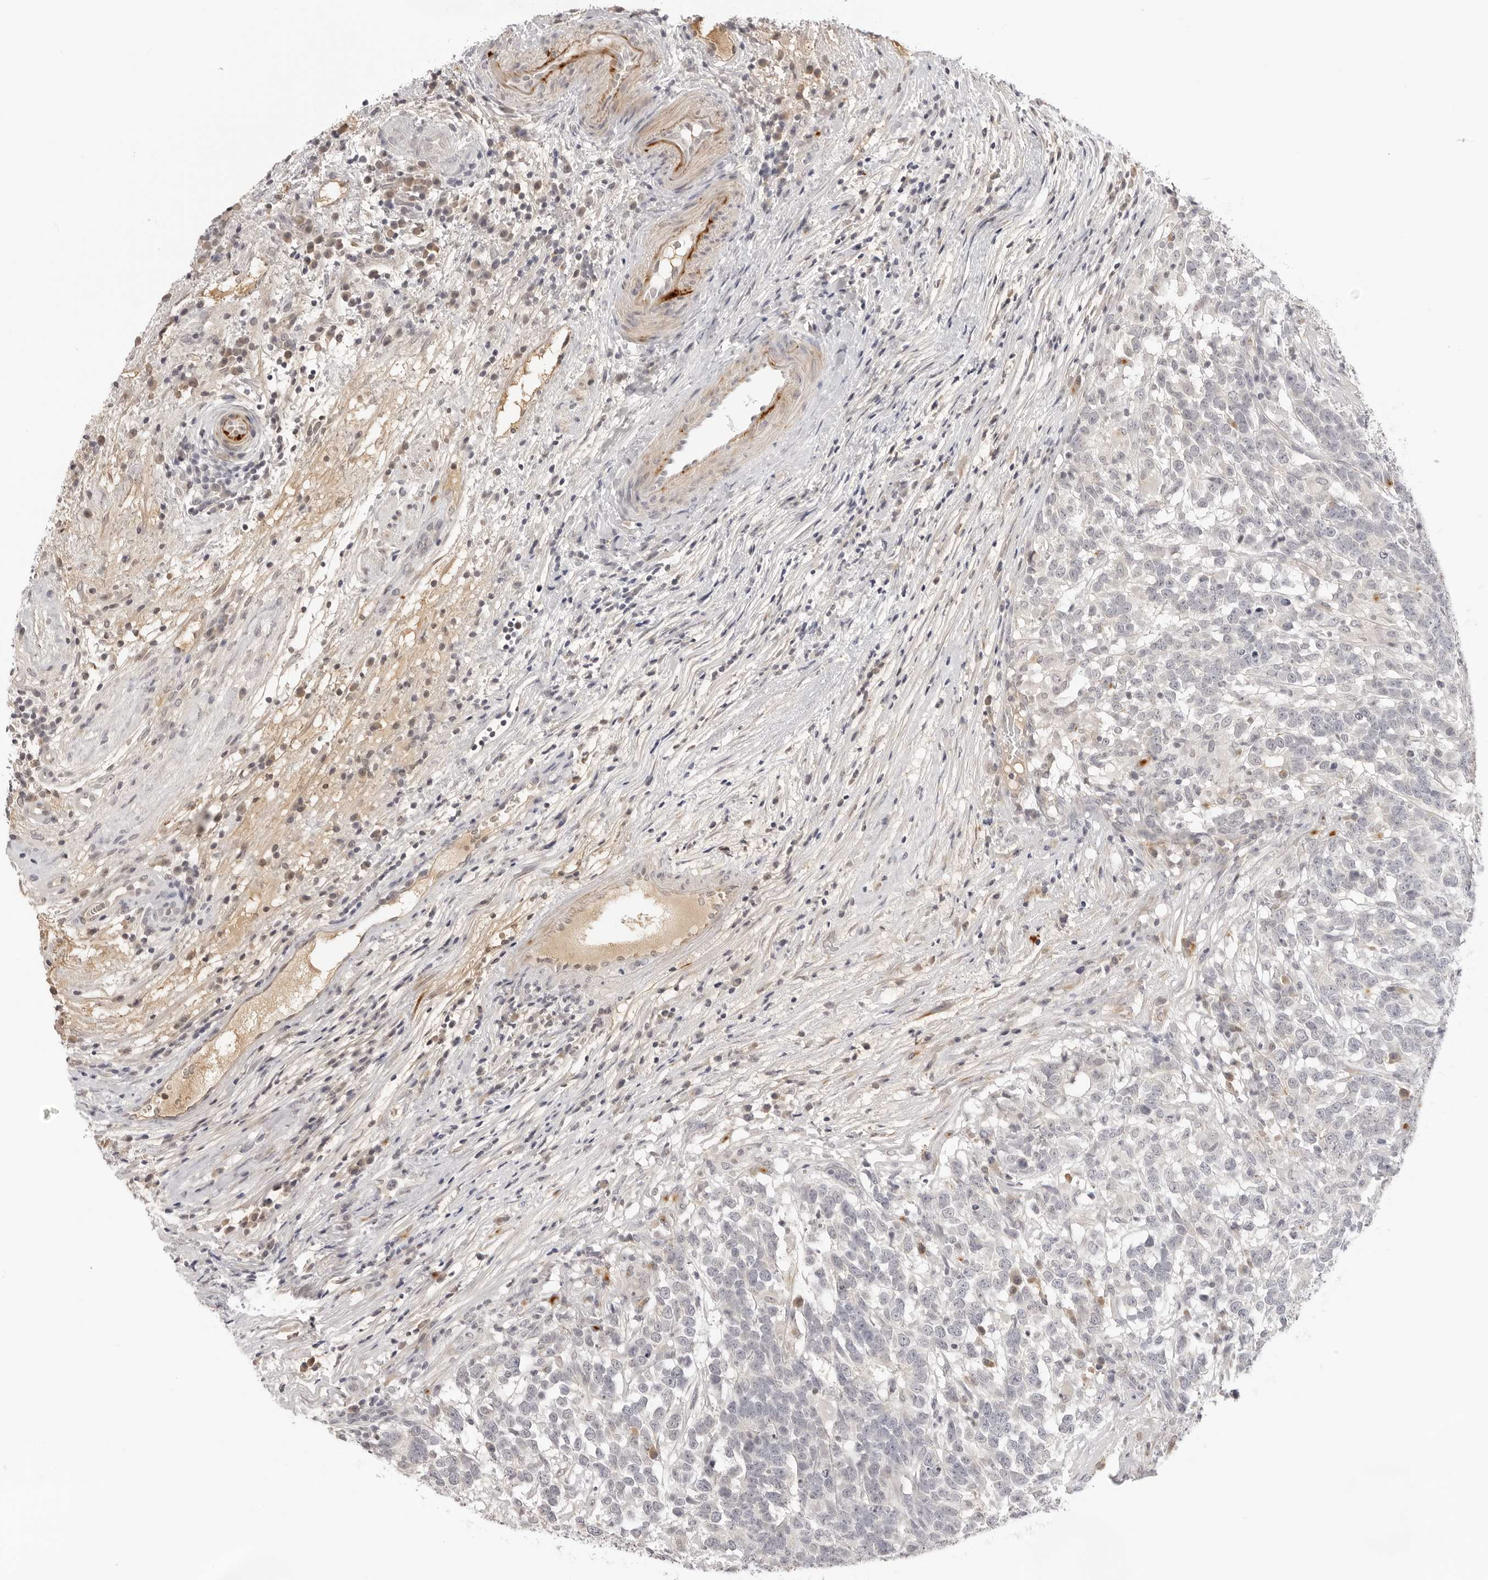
{"staining": {"intensity": "negative", "quantity": "none", "location": "none"}, "tissue": "testis cancer", "cell_type": "Tumor cells", "image_type": "cancer", "snomed": [{"axis": "morphology", "description": "Carcinoma, Embryonal, NOS"}, {"axis": "topography", "description": "Testis"}], "caption": "Immunohistochemical staining of human testis cancer demonstrates no significant expression in tumor cells.", "gene": "STRADB", "patient": {"sex": "male", "age": 26}}